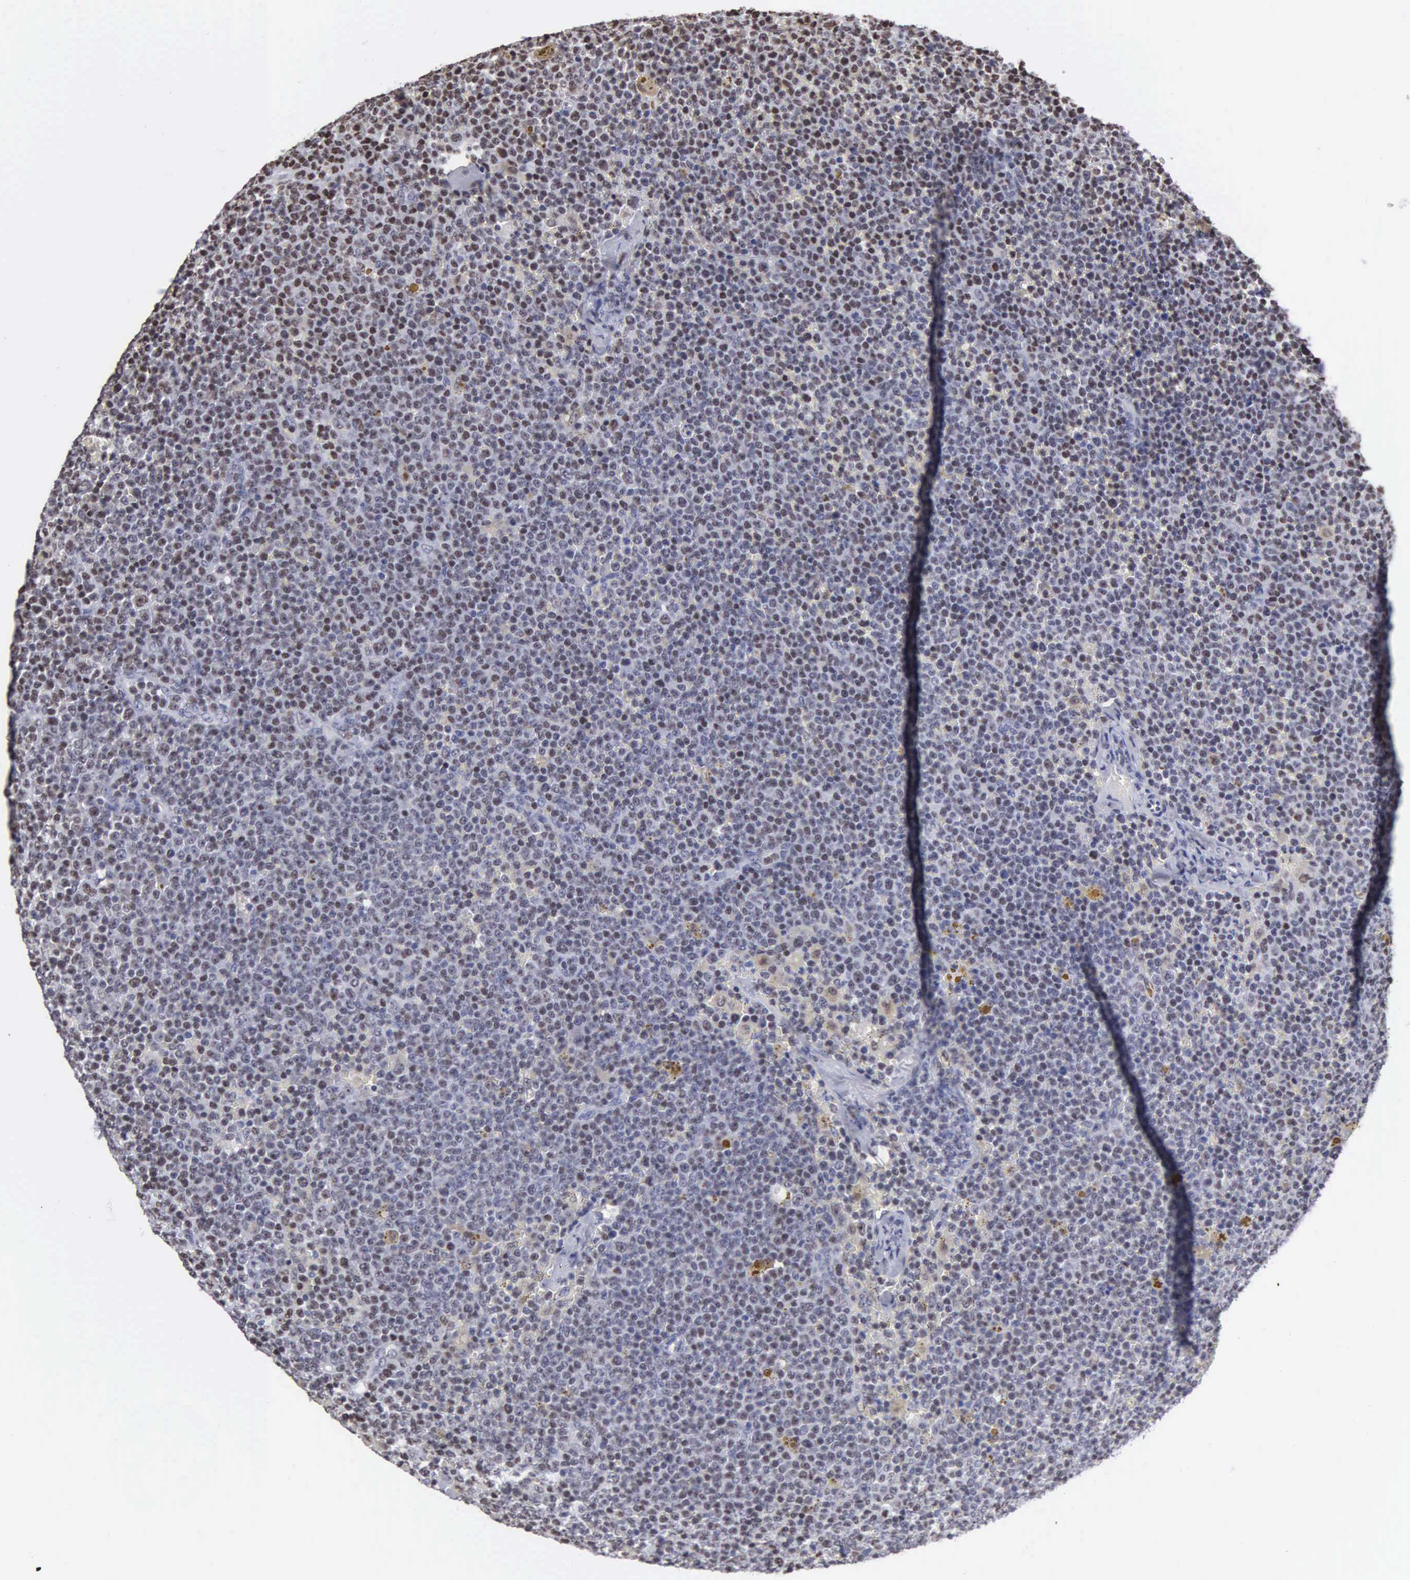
{"staining": {"intensity": "weak", "quantity": "25%-75%", "location": "nuclear"}, "tissue": "lymphoma", "cell_type": "Tumor cells", "image_type": "cancer", "snomed": [{"axis": "morphology", "description": "Malignant lymphoma, non-Hodgkin's type, Low grade"}, {"axis": "topography", "description": "Lymph node"}], "caption": "A low amount of weak nuclear staining is identified in about 25%-75% of tumor cells in malignant lymphoma, non-Hodgkin's type (low-grade) tissue.", "gene": "CCNG1", "patient": {"sex": "male", "age": 50}}